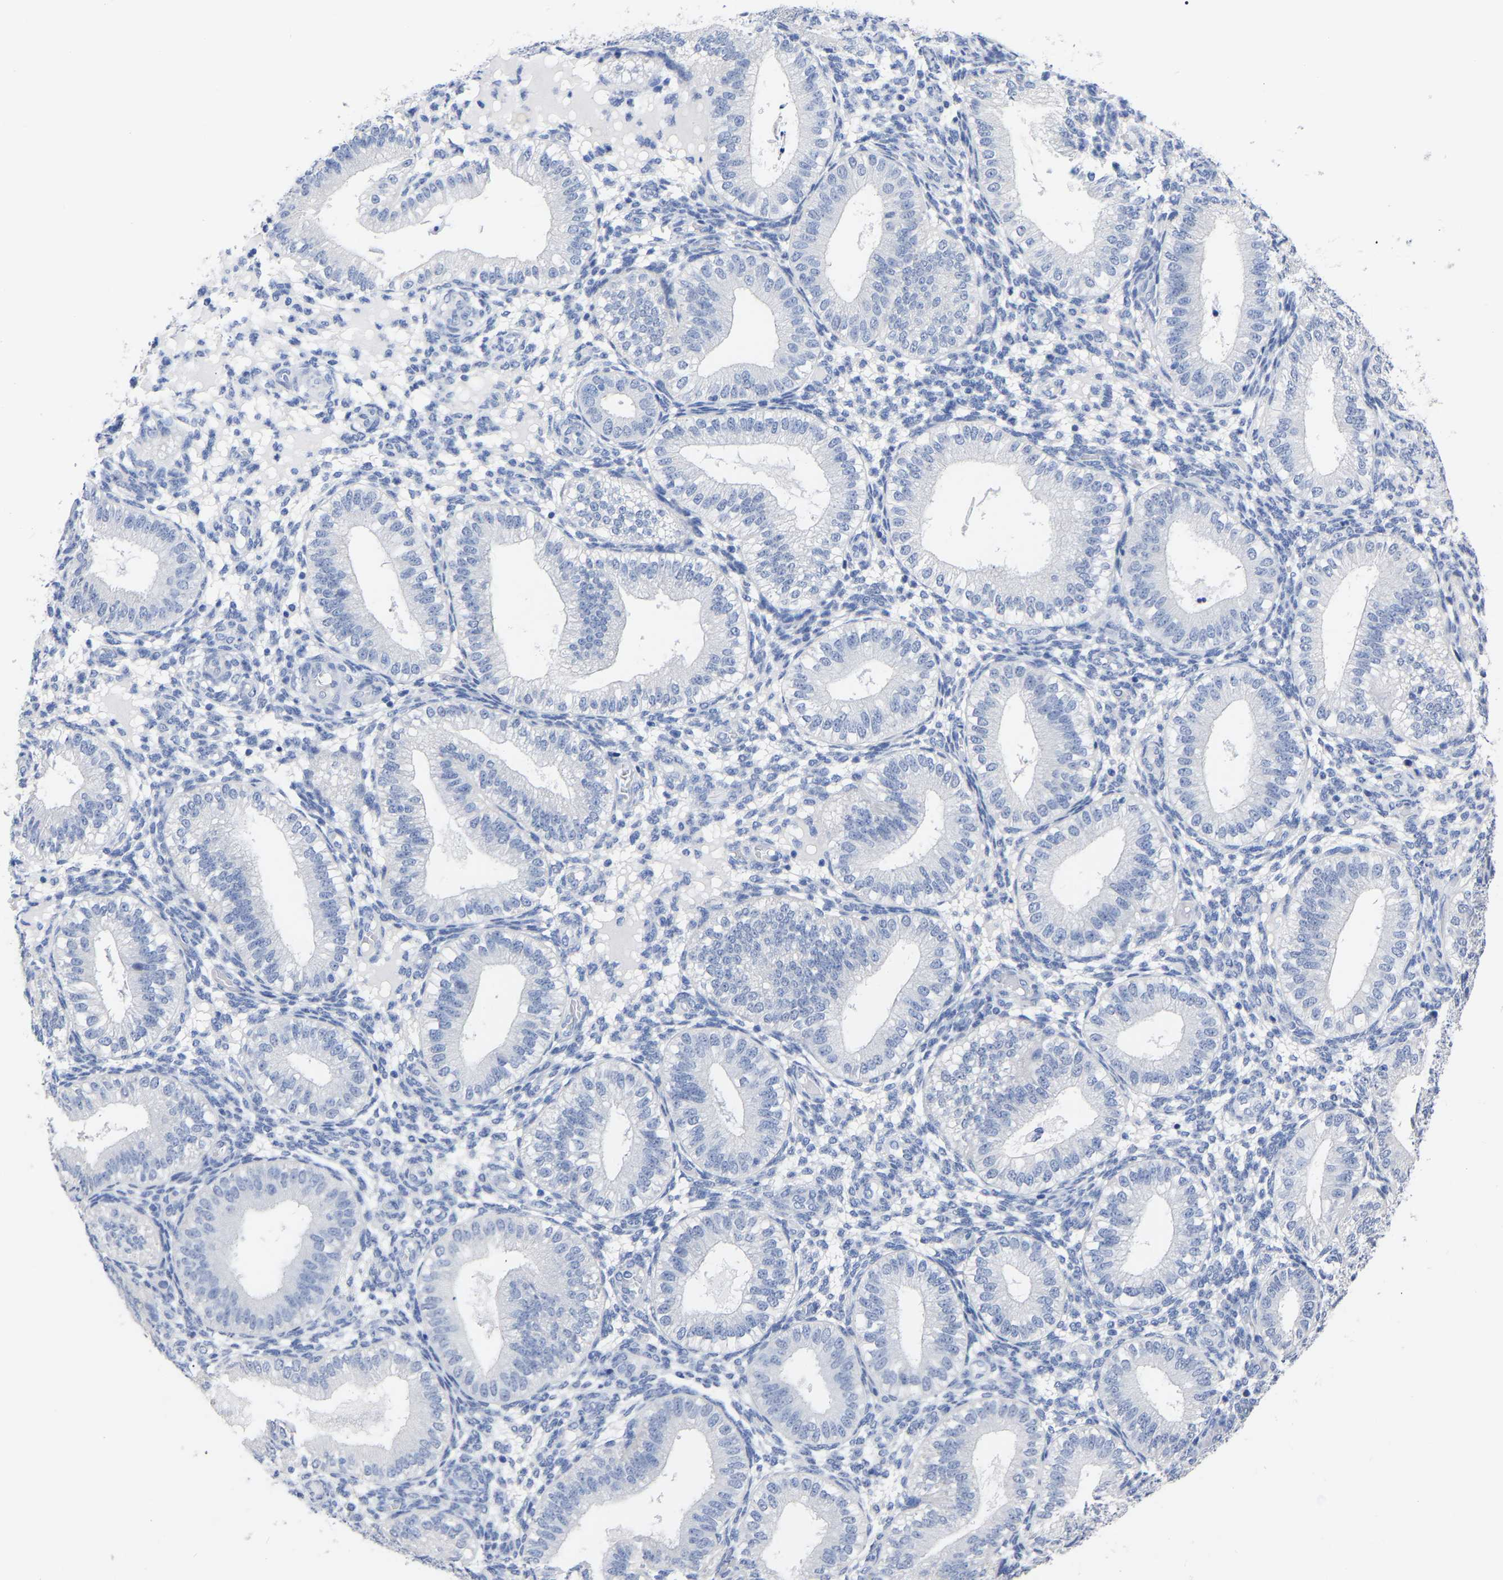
{"staining": {"intensity": "negative", "quantity": "none", "location": "none"}, "tissue": "endometrium", "cell_type": "Cells in endometrial stroma", "image_type": "normal", "snomed": [{"axis": "morphology", "description": "Normal tissue, NOS"}, {"axis": "topography", "description": "Endometrium"}], "caption": "There is no significant positivity in cells in endometrial stroma of endometrium.", "gene": "ANXA13", "patient": {"sex": "female", "age": 39}}